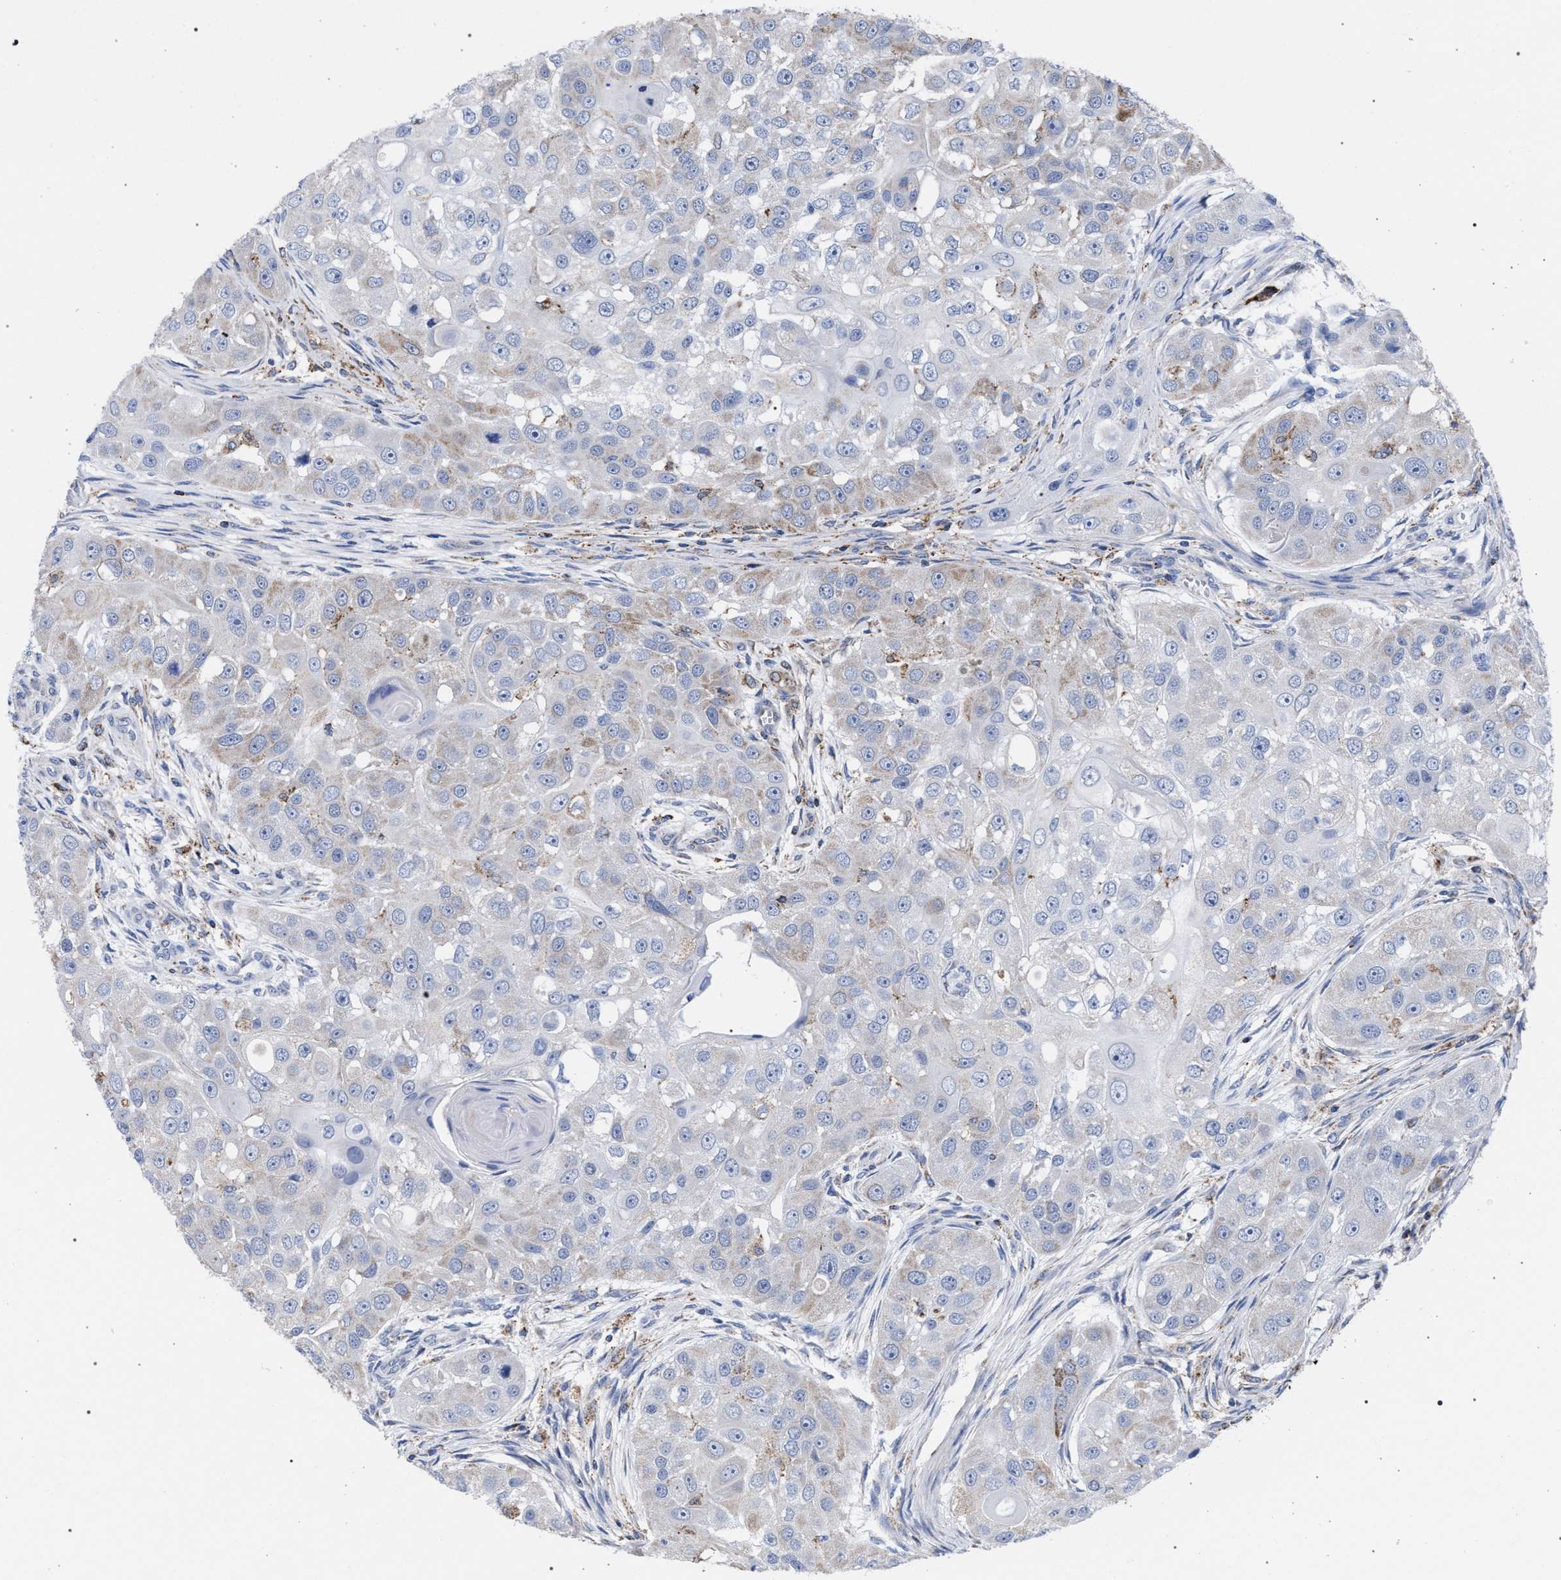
{"staining": {"intensity": "negative", "quantity": "none", "location": "none"}, "tissue": "head and neck cancer", "cell_type": "Tumor cells", "image_type": "cancer", "snomed": [{"axis": "morphology", "description": "Normal tissue, NOS"}, {"axis": "morphology", "description": "Squamous cell carcinoma, NOS"}, {"axis": "topography", "description": "Skeletal muscle"}, {"axis": "topography", "description": "Head-Neck"}], "caption": "Micrograph shows no significant protein staining in tumor cells of squamous cell carcinoma (head and neck).", "gene": "ACADS", "patient": {"sex": "male", "age": 51}}